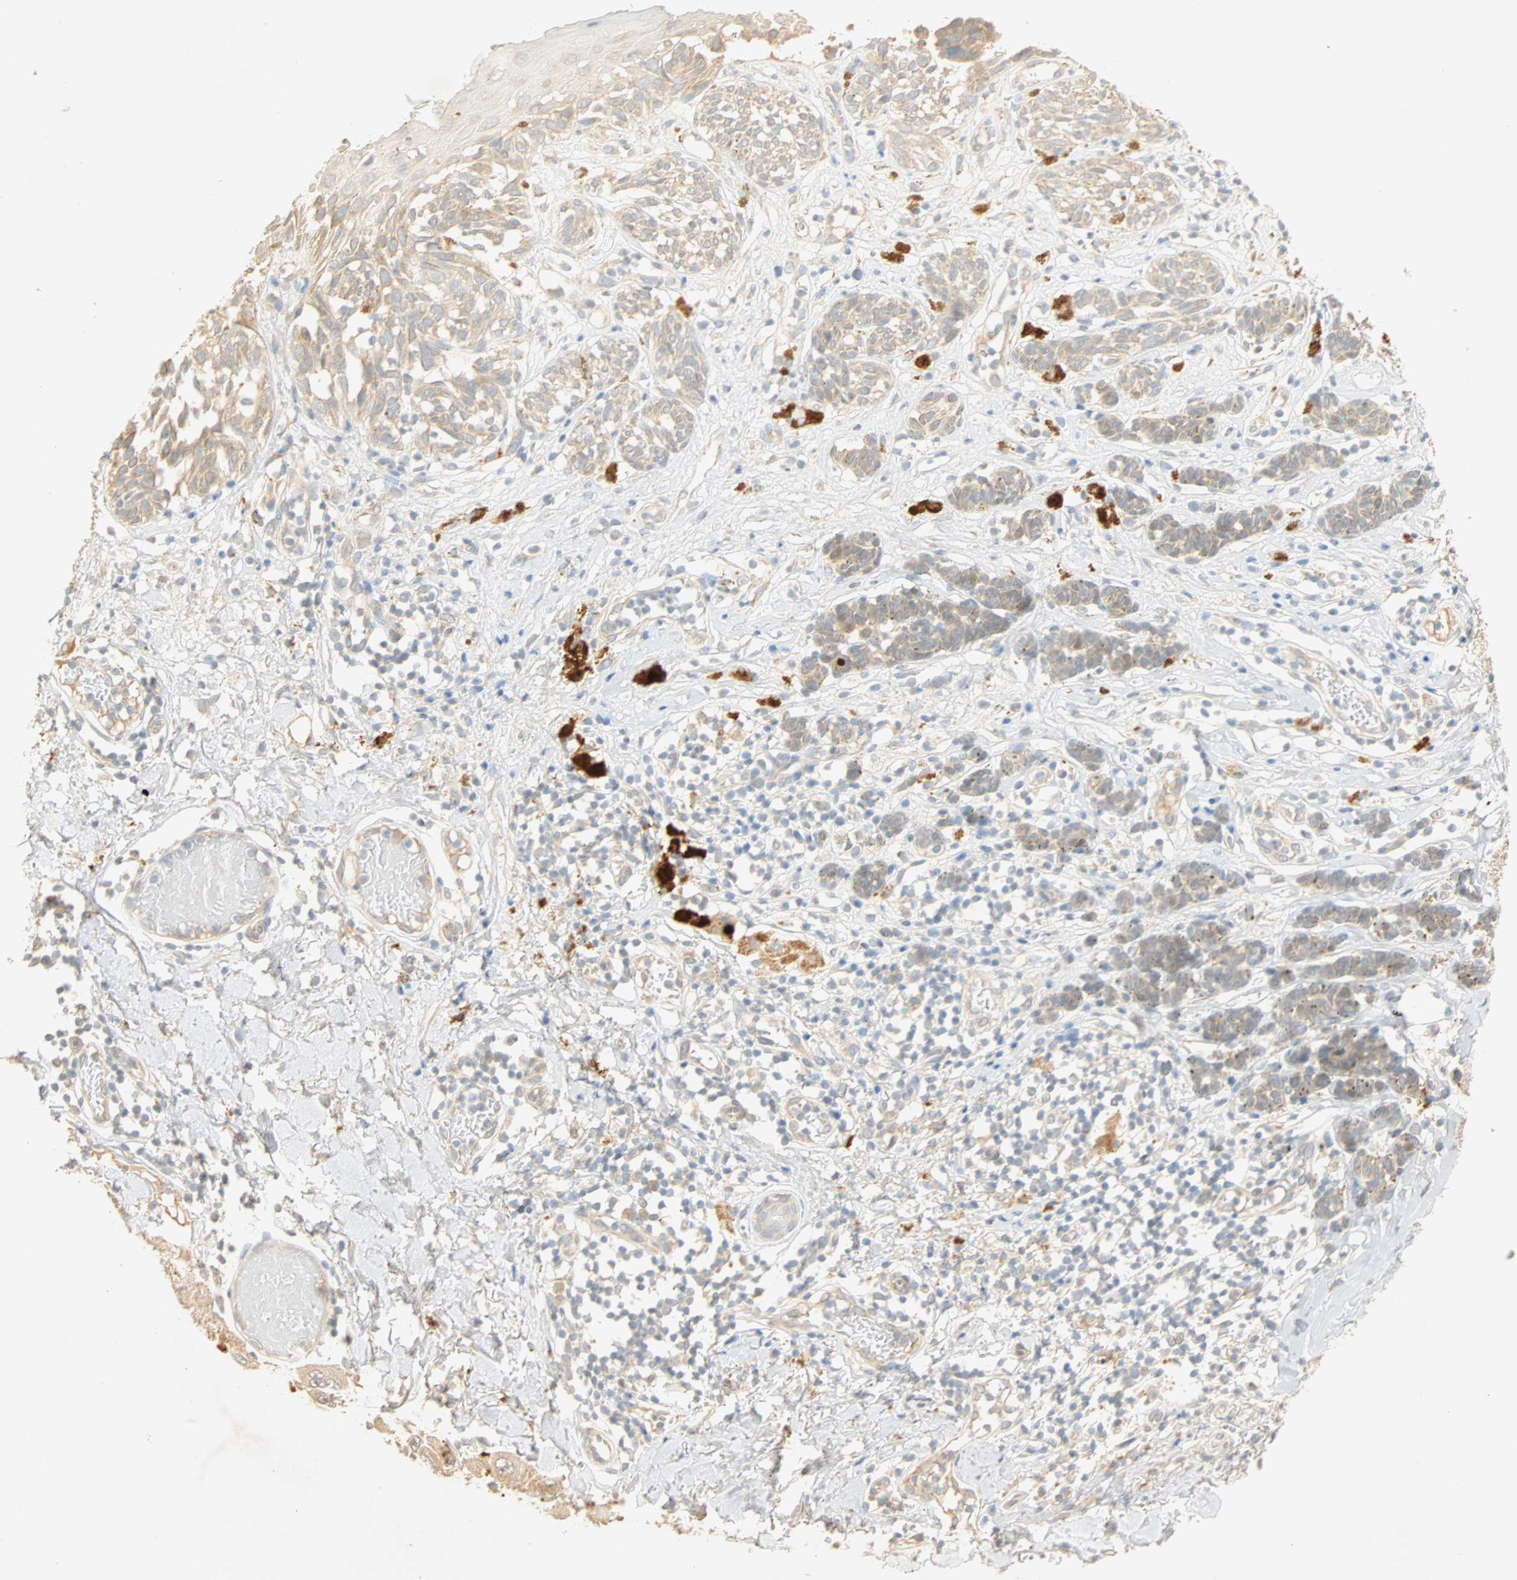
{"staining": {"intensity": "weak", "quantity": ">75%", "location": "cytoplasmic/membranous"}, "tissue": "melanoma", "cell_type": "Tumor cells", "image_type": "cancer", "snomed": [{"axis": "morphology", "description": "Malignant melanoma, NOS"}, {"axis": "topography", "description": "Skin"}], "caption": "There is low levels of weak cytoplasmic/membranous staining in tumor cells of malignant melanoma, as demonstrated by immunohistochemical staining (brown color).", "gene": "SELENBP1", "patient": {"sex": "male", "age": 64}}